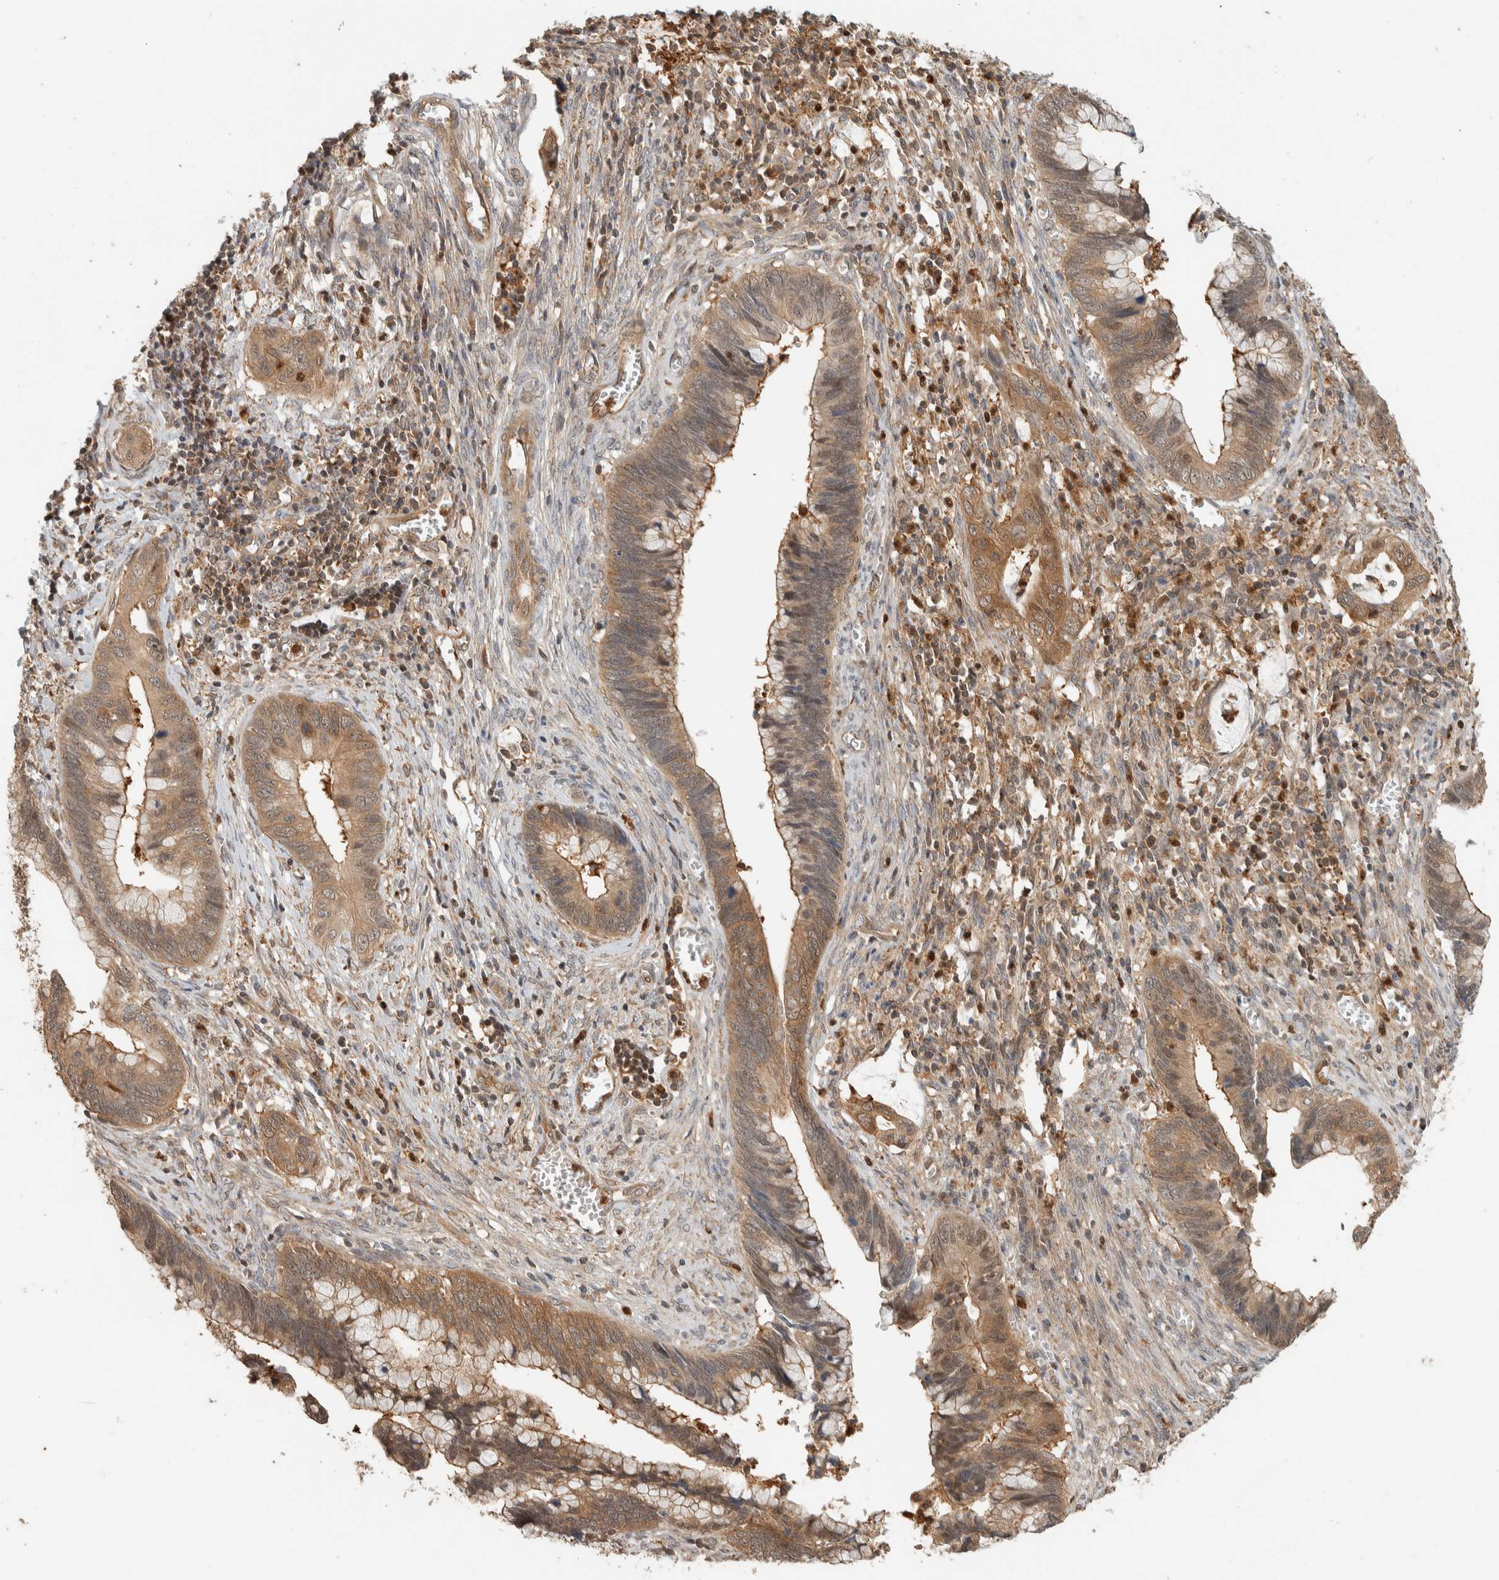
{"staining": {"intensity": "moderate", "quantity": ">75%", "location": "cytoplasmic/membranous"}, "tissue": "cervical cancer", "cell_type": "Tumor cells", "image_type": "cancer", "snomed": [{"axis": "morphology", "description": "Adenocarcinoma, NOS"}, {"axis": "topography", "description": "Cervix"}], "caption": "Immunohistochemical staining of human cervical adenocarcinoma exhibits medium levels of moderate cytoplasmic/membranous protein positivity in about >75% of tumor cells.", "gene": "ADSS2", "patient": {"sex": "female", "age": 44}}